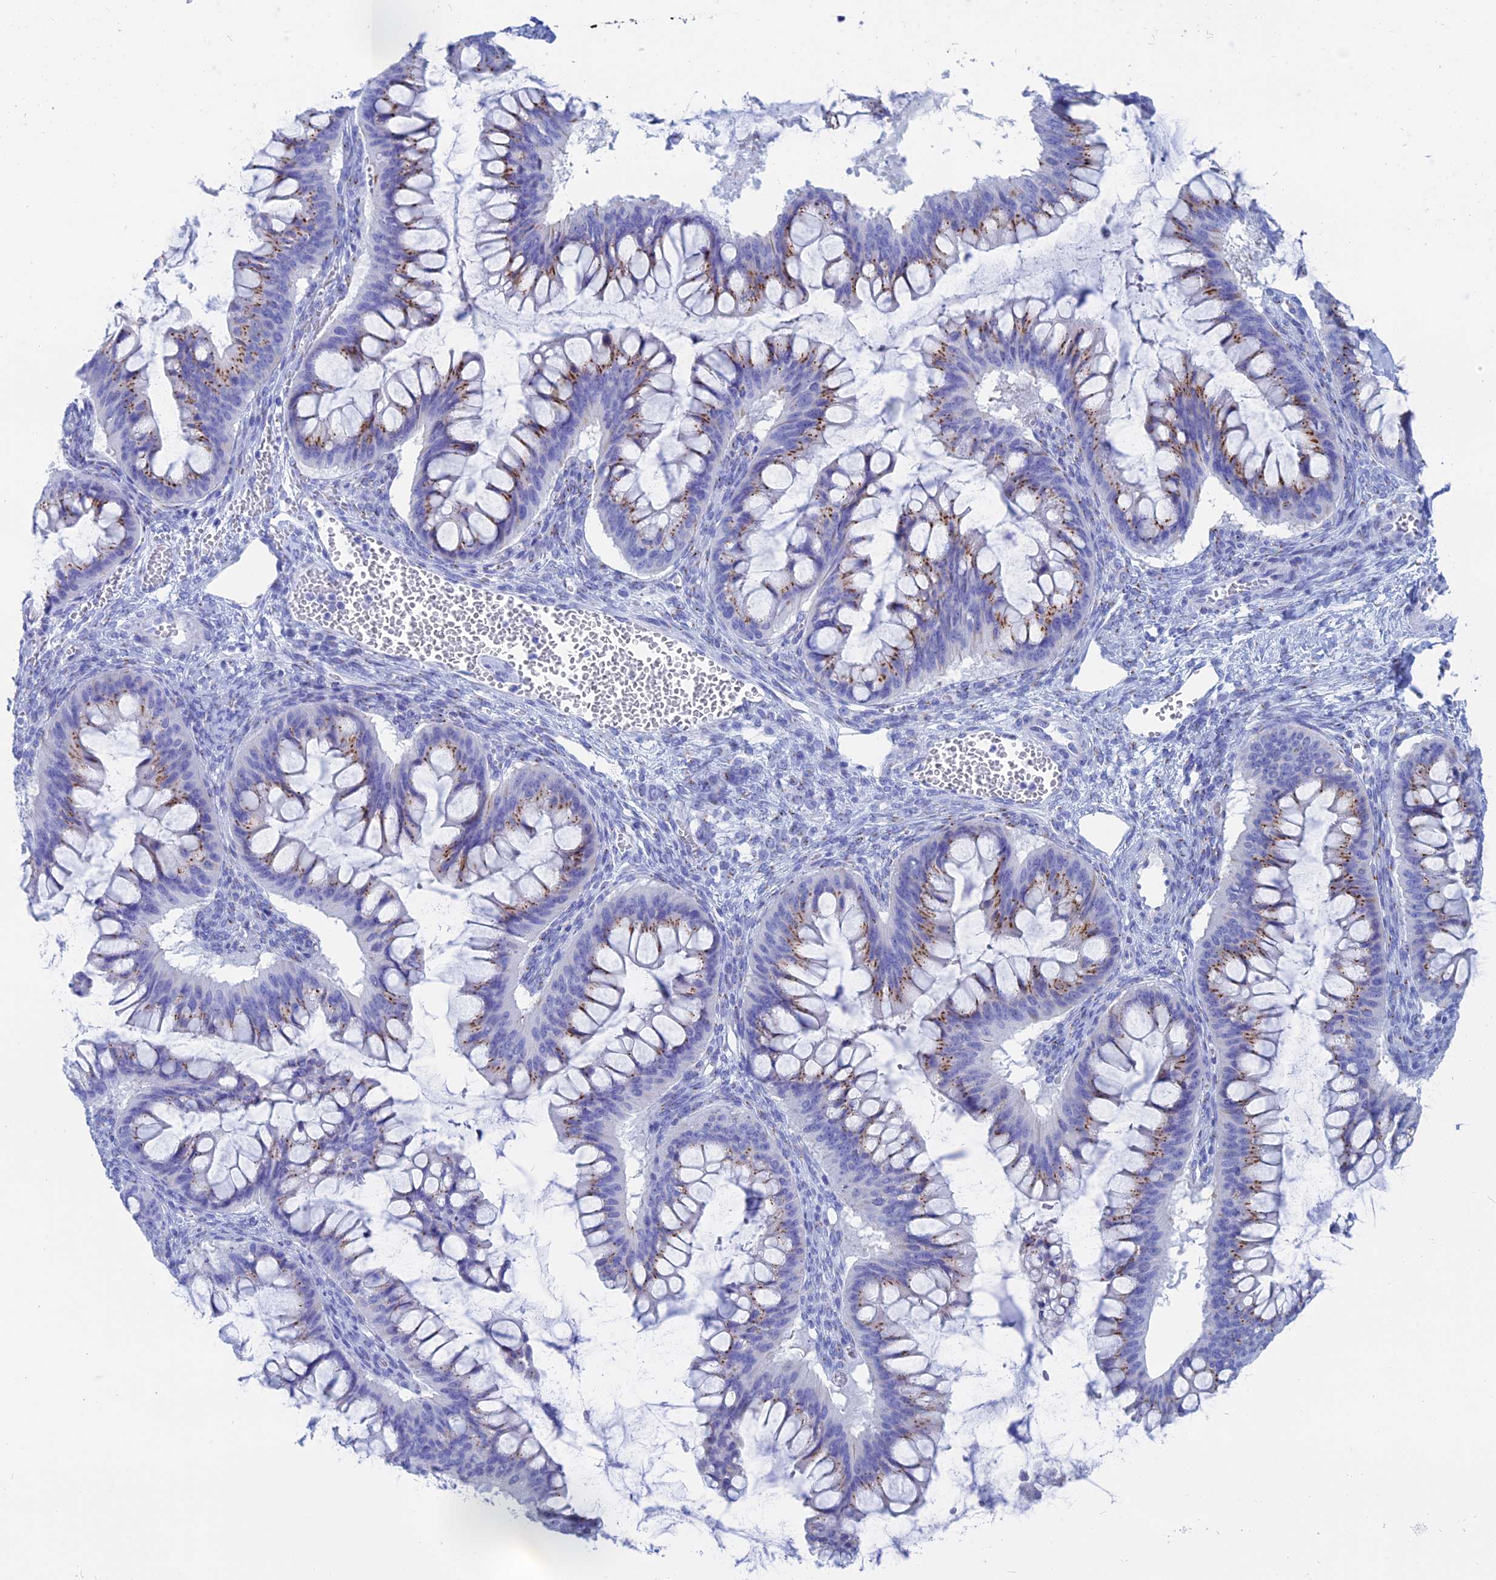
{"staining": {"intensity": "moderate", "quantity": "25%-75%", "location": "cytoplasmic/membranous"}, "tissue": "ovarian cancer", "cell_type": "Tumor cells", "image_type": "cancer", "snomed": [{"axis": "morphology", "description": "Cystadenocarcinoma, mucinous, NOS"}, {"axis": "topography", "description": "Ovary"}], "caption": "Human ovarian cancer stained for a protein (brown) exhibits moderate cytoplasmic/membranous positive expression in about 25%-75% of tumor cells.", "gene": "ERICH4", "patient": {"sex": "female", "age": 73}}